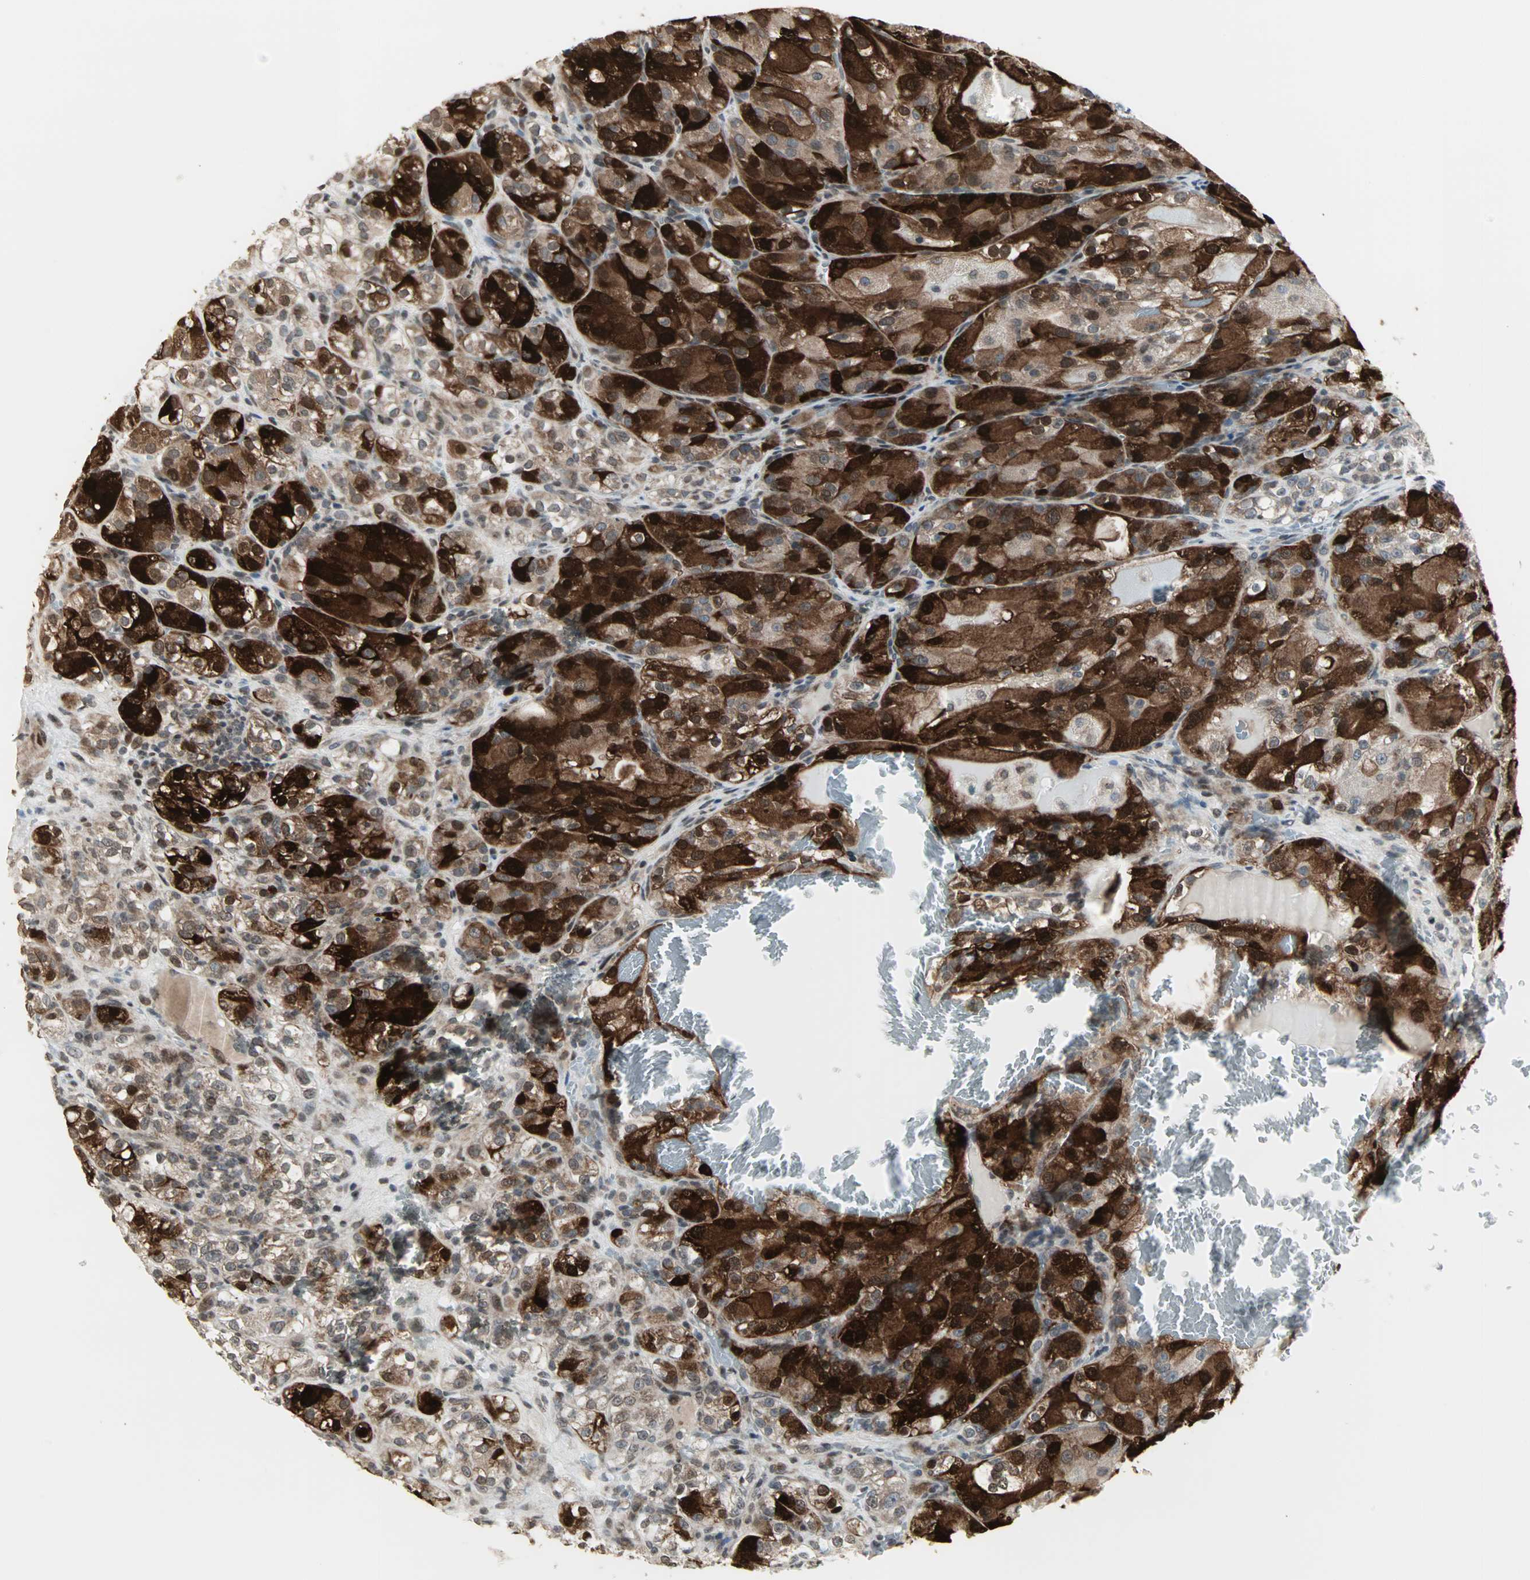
{"staining": {"intensity": "strong", "quantity": "25%-75%", "location": "cytoplasmic/membranous,nuclear"}, "tissue": "renal cancer", "cell_type": "Tumor cells", "image_type": "cancer", "snomed": [{"axis": "morphology", "description": "Normal tissue, NOS"}, {"axis": "morphology", "description": "Adenocarcinoma, NOS"}, {"axis": "topography", "description": "Kidney"}], "caption": "Protein staining by immunohistochemistry (IHC) shows strong cytoplasmic/membranous and nuclear staining in approximately 25%-75% of tumor cells in renal cancer. The staining is performed using DAB brown chromogen to label protein expression. The nuclei are counter-stained blue using hematoxylin.", "gene": "CBLC", "patient": {"sex": "male", "age": 61}}